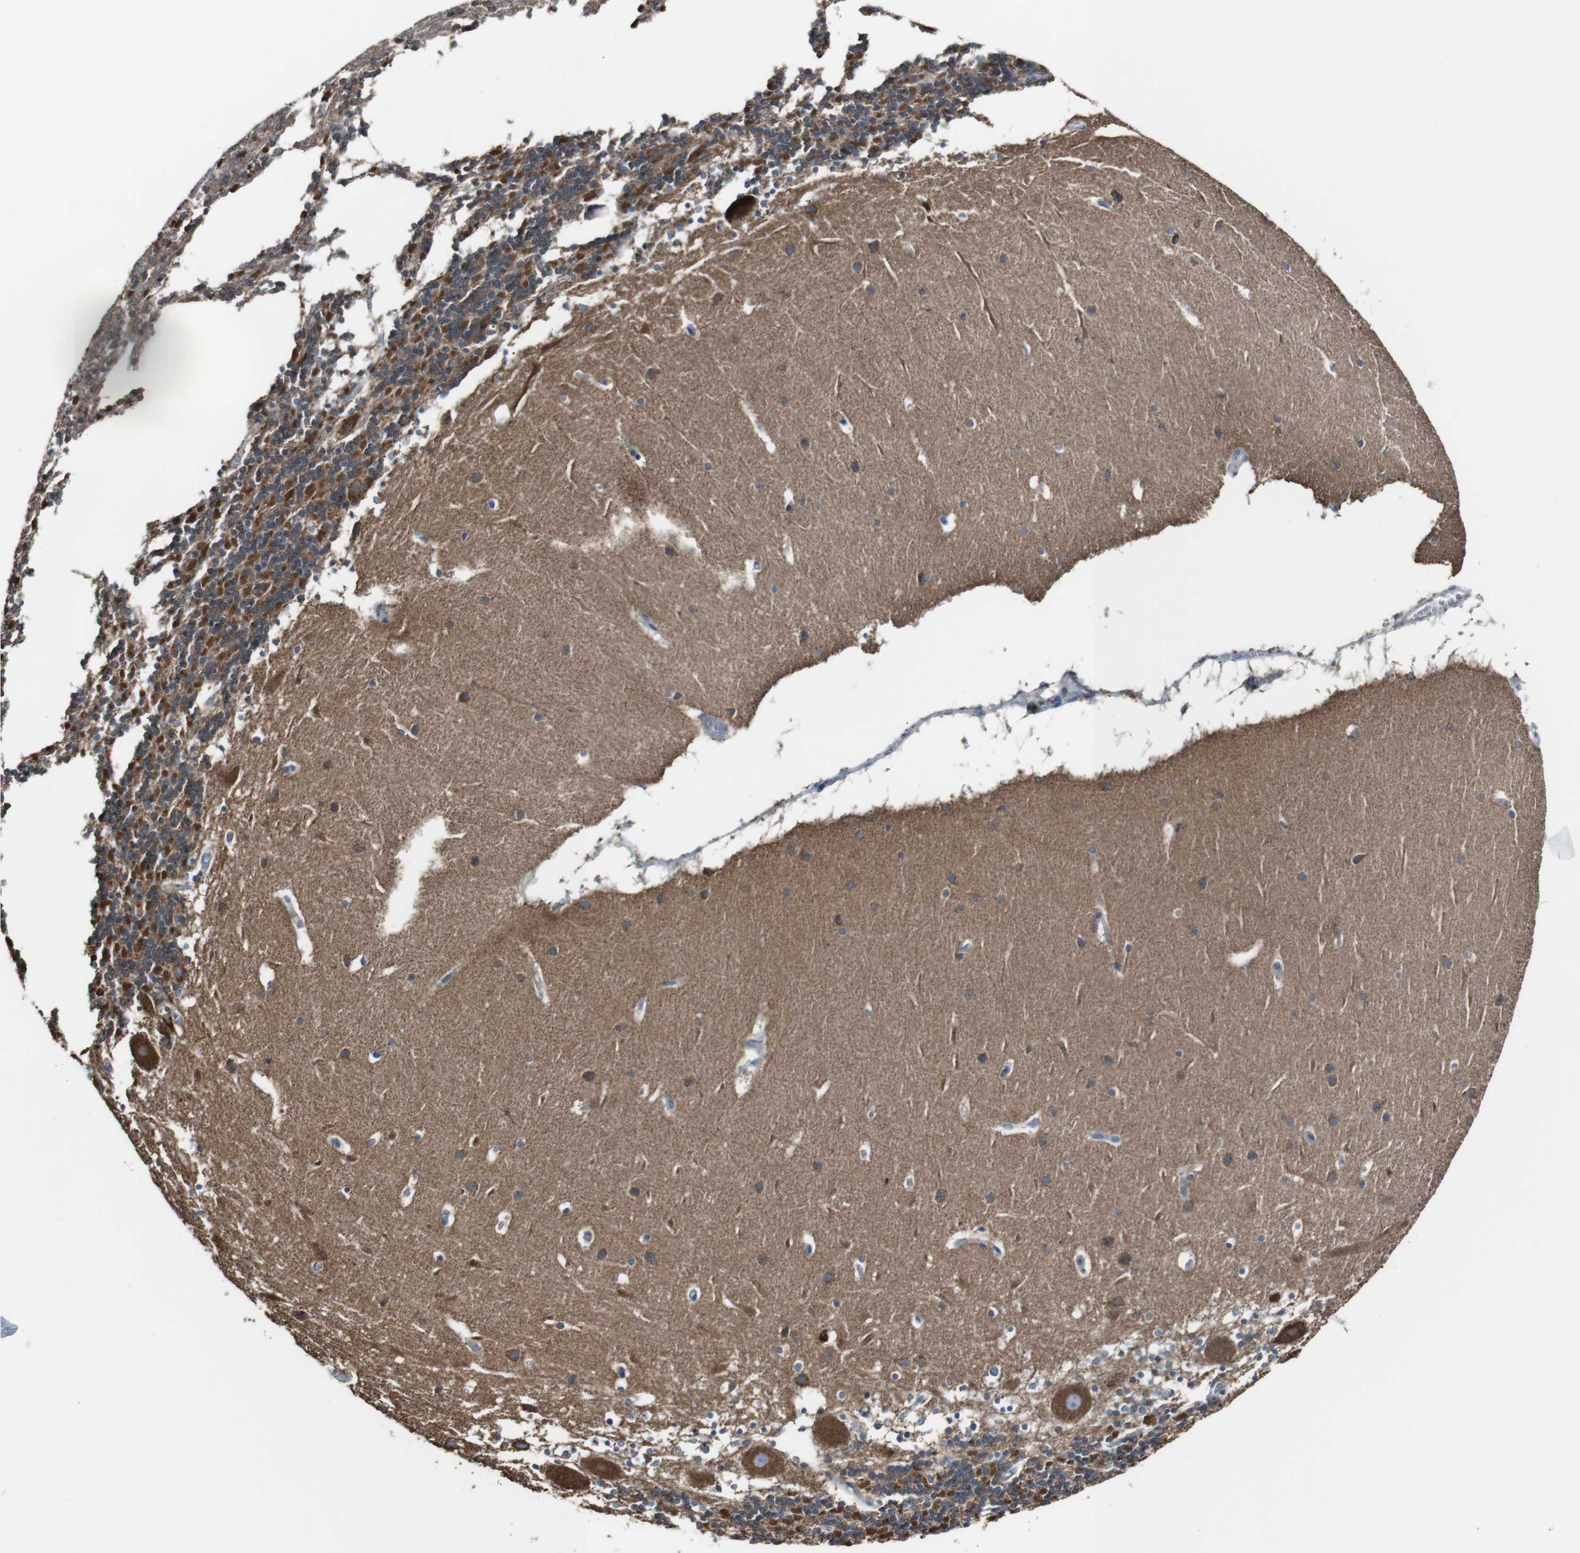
{"staining": {"intensity": "moderate", "quantity": ">75%", "location": "cytoplasmic/membranous"}, "tissue": "cerebellum", "cell_type": "Cells in granular layer", "image_type": "normal", "snomed": [{"axis": "morphology", "description": "Normal tissue, NOS"}, {"axis": "topography", "description": "Cerebellum"}], "caption": "Cerebellum was stained to show a protein in brown. There is medium levels of moderate cytoplasmic/membranous positivity in about >75% of cells in granular layer. (brown staining indicates protein expression, while blue staining denotes nuclei).", "gene": "CISD2", "patient": {"sex": "male", "age": 45}}